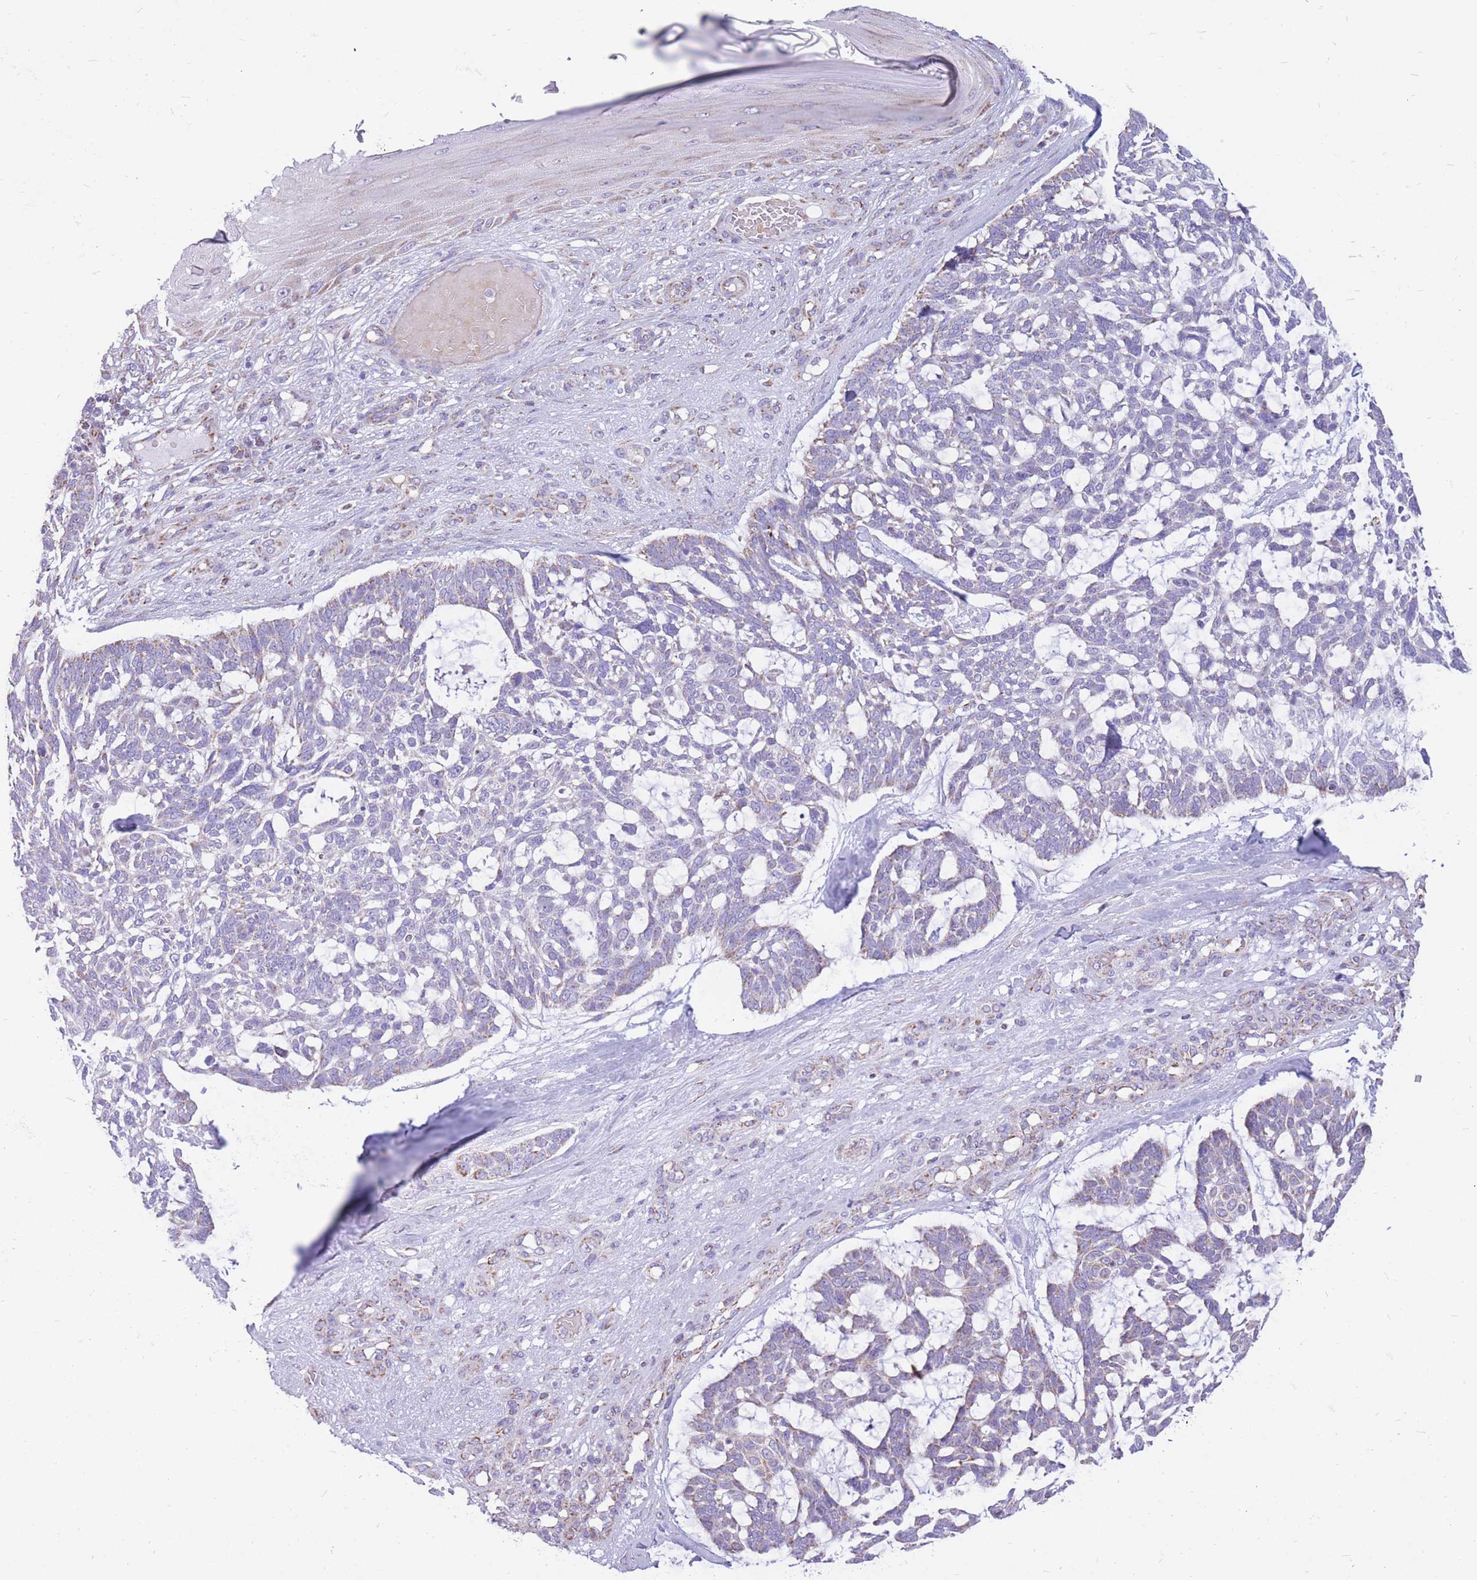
{"staining": {"intensity": "negative", "quantity": "none", "location": "none"}, "tissue": "skin cancer", "cell_type": "Tumor cells", "image_type": "cancer", "snomed": [{"axis": "morphology", "description": "Basal cell carcinoma"}, {"axis": "topography", "description": "Skin"}], "caption": "Tumor cells are negative for brown protein staining in skin cancer (basal cell carcinoma).", "gene": "PCSK1", "patient": {"sex": "male", "age": 88}}